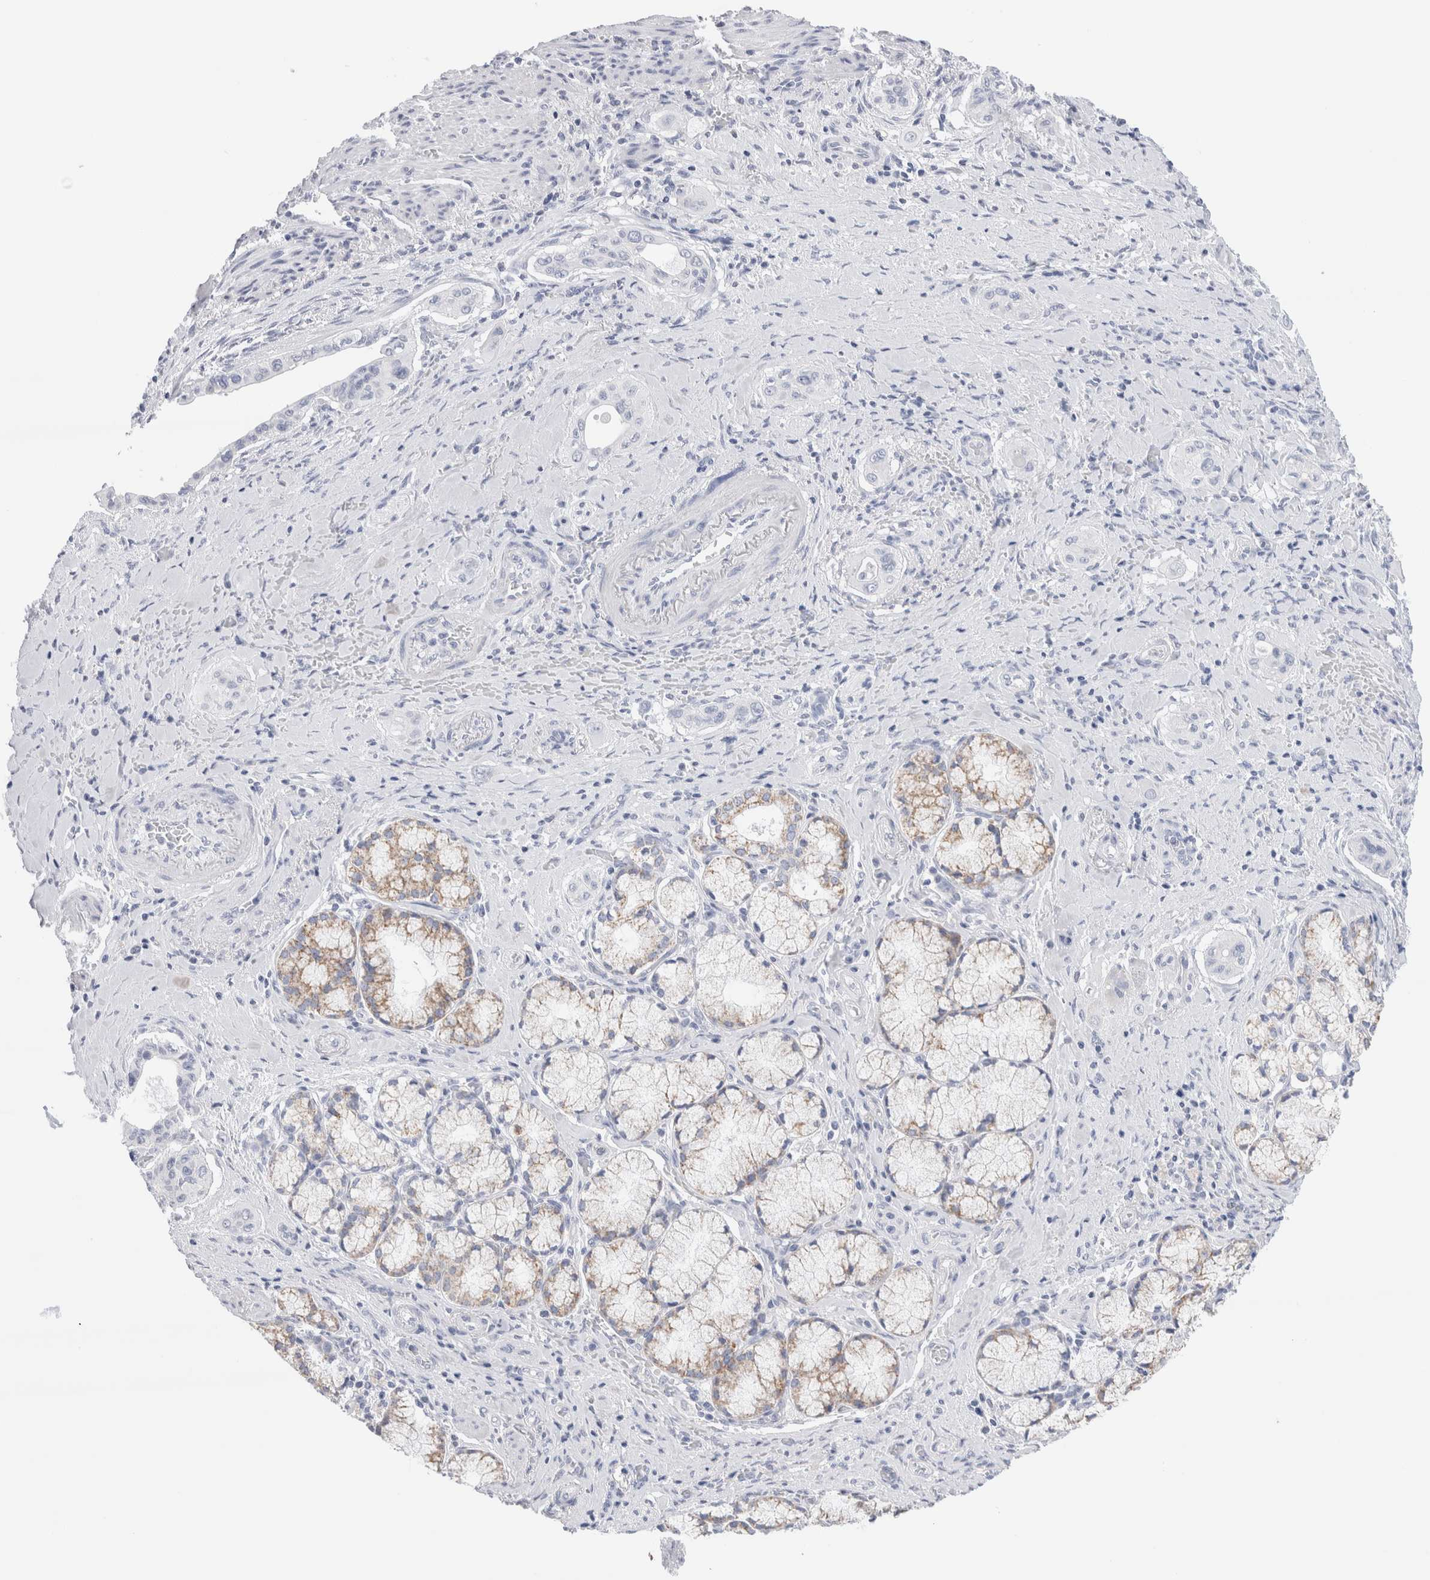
{"staining": {"intensity": "negative", "quantity": "none", "location": "none"}, "tissue": "pancreatic cancer", "cell_type": "Tumor cells", "image_type": "cancer", "snomed": [{"axis": "morphology", "description": "Adenocarcinoma, NOS"}, {"axis": "topography", "description": "Pancreas"}], "caption": "Tumor cells show no significant protein expression in pancreatic cancer (adenocarcinoma). (DAB (3,3'-diaminobenzidine) IHC visualized using brightfield microscopy, high magnification).", "gene": "ECHDC2", "patient": {"sex": "male", "age": 77}}